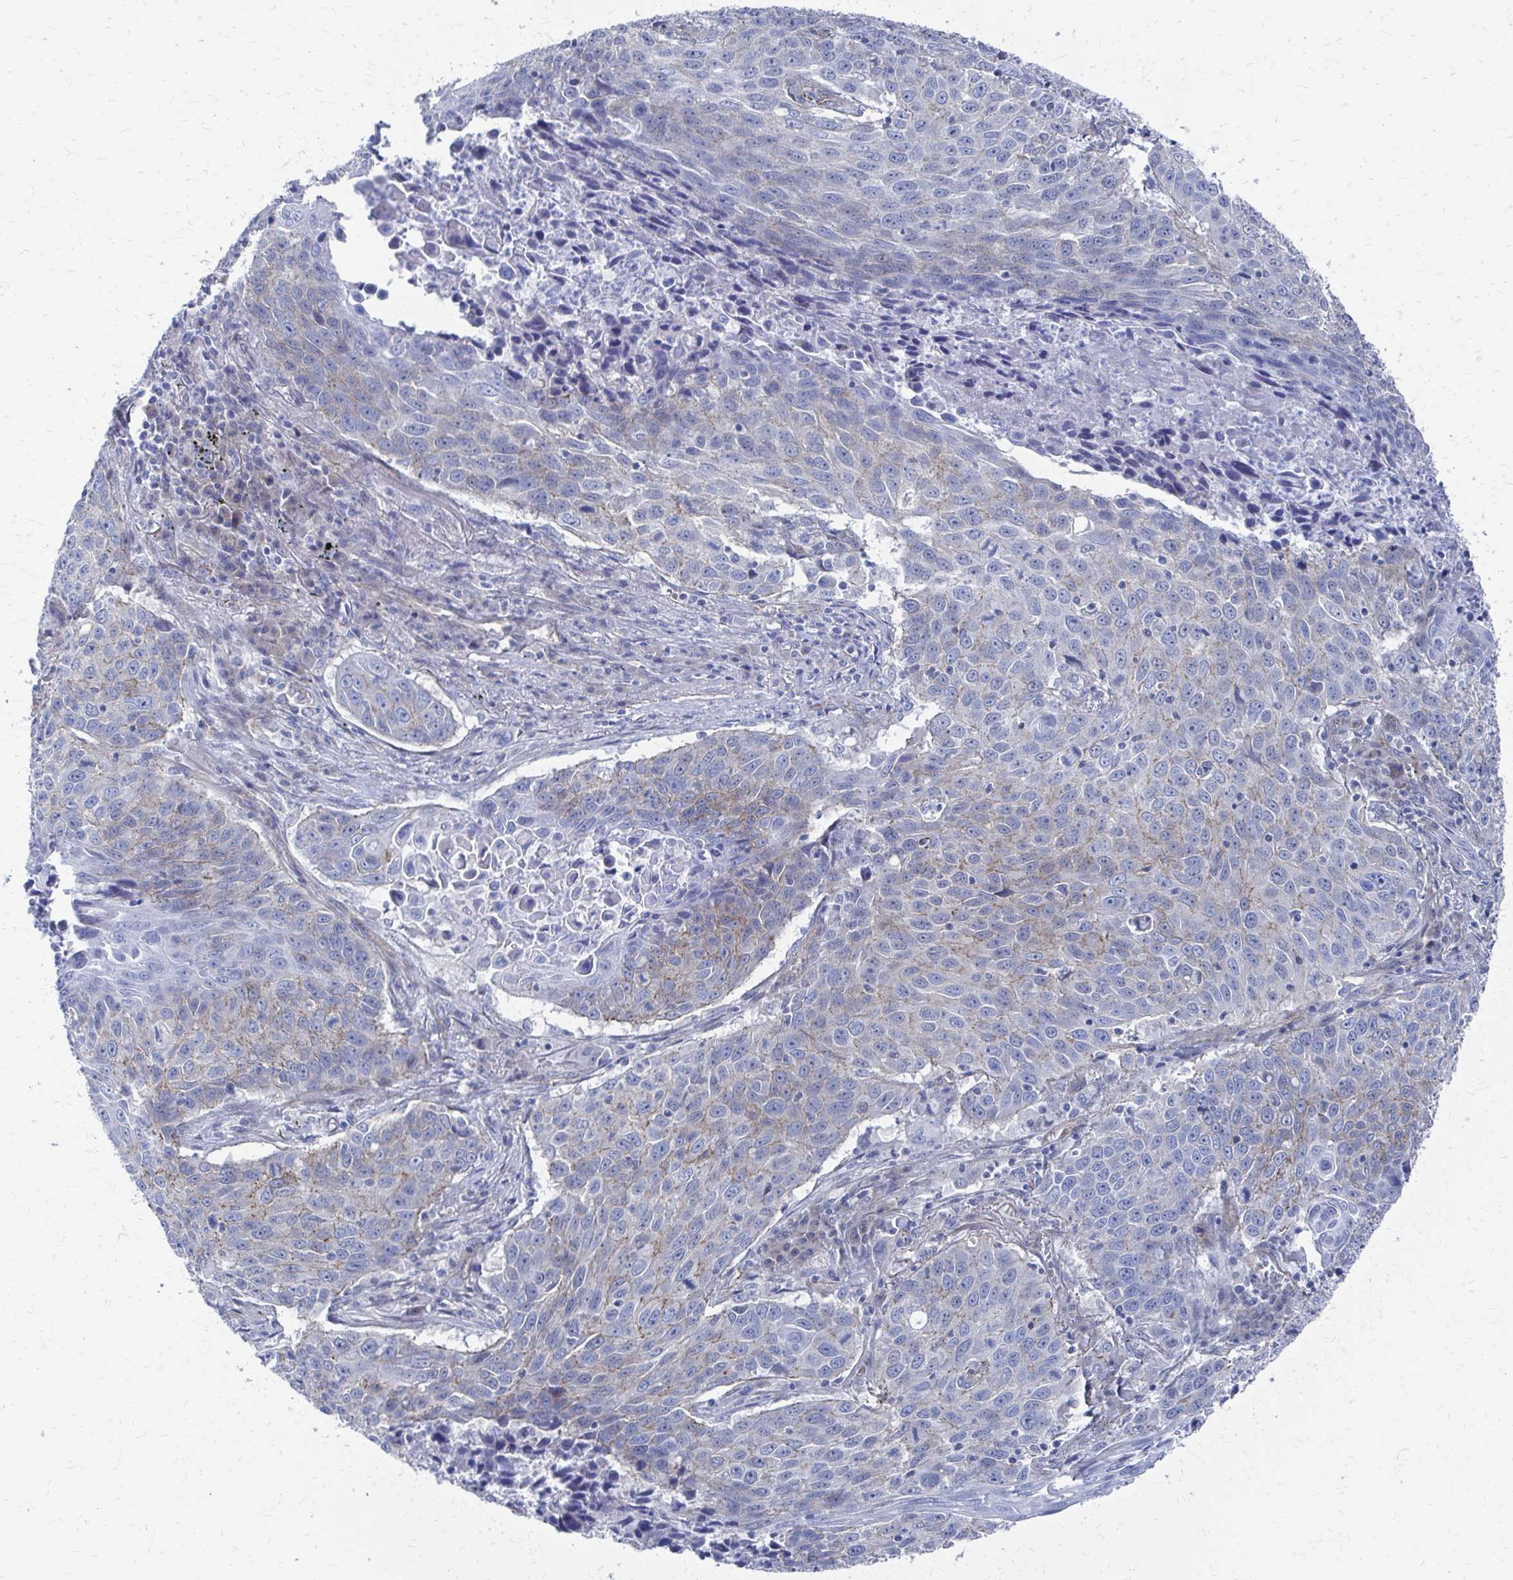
{"staining": {"intensity": "weak", "quantity": "<25%", "location": "cytoplasmic/membranous"}, "tissue": "lung cancer", "cell_type": "Tumor cells", "image_type": "cancer", "snomed": [{"axis": "morphology", "description": "Squamous cell carcinoma, NOS"}, {"axis": "topography", "description": "Lung"}], "caption": "DAB (3,3'-diaminobenzidine) immunohistochemical staining of human squamous cell carcinoma (lung) displays no significant positivity in tumor cells.", "gene": "PLEKHG7", "patient": {"sex": "male", "age": 78}}